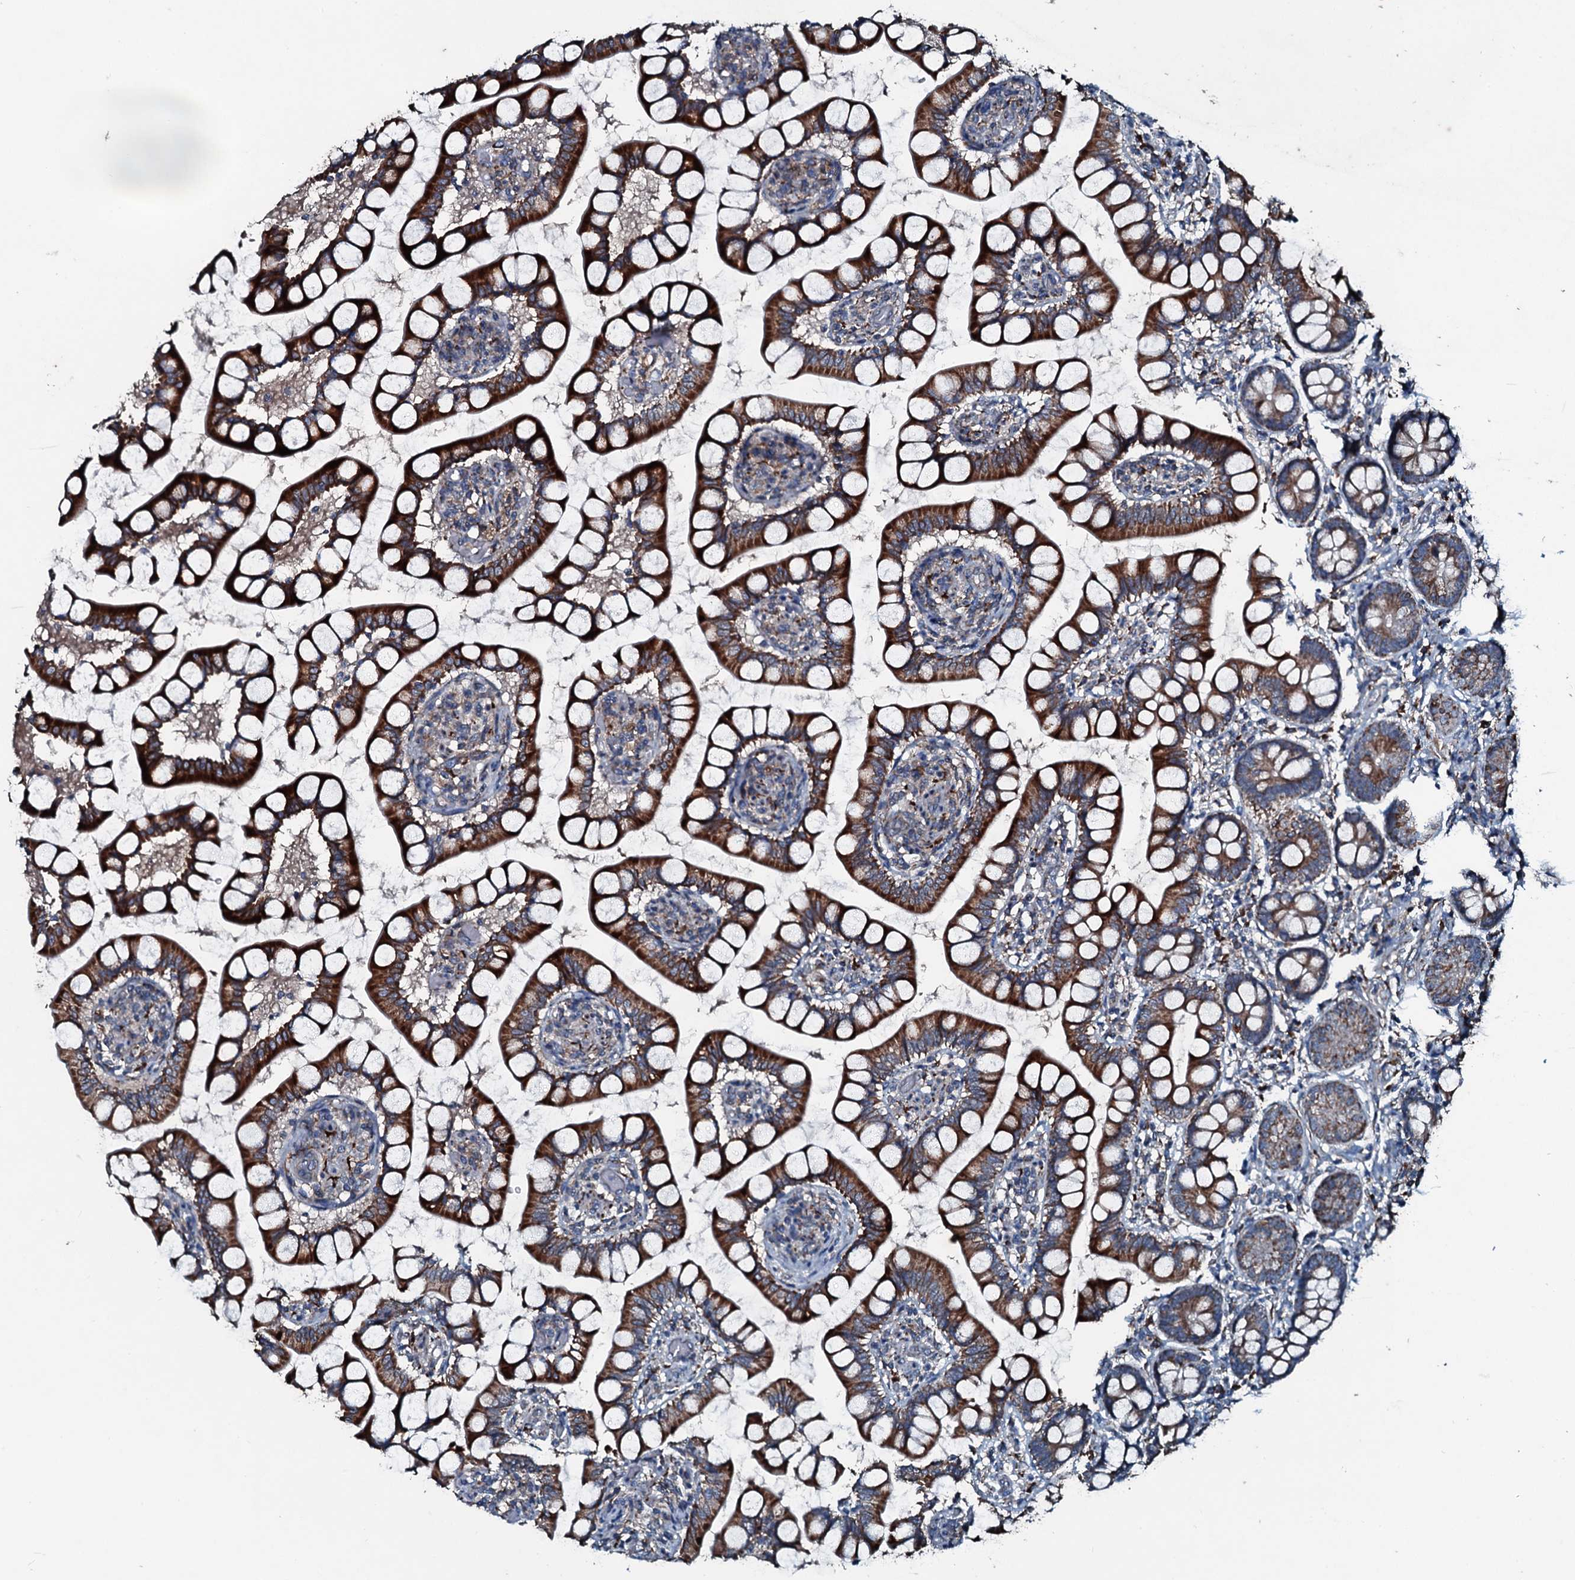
{"staining": {"intensity": "strong", "quantity": ">75%", "location": "cytoplasmic/membranous"}, "tissue": "small intestine", "cell_type": "Glandular cells", "image_type": "normal", "snomed": [{"axis": "morphology", "description": "Normal tissue, NOS"}, {"axis": "topography", "description": "Small intestine"}], "caption": "Normal small intestine reveals strong cytoplasmic/membranous expression in approximately >75% of glandular cells, visualized by immunohistochemistry.", "gene": "ACSS3", "patient": {"sex": "male", "age": 52}}